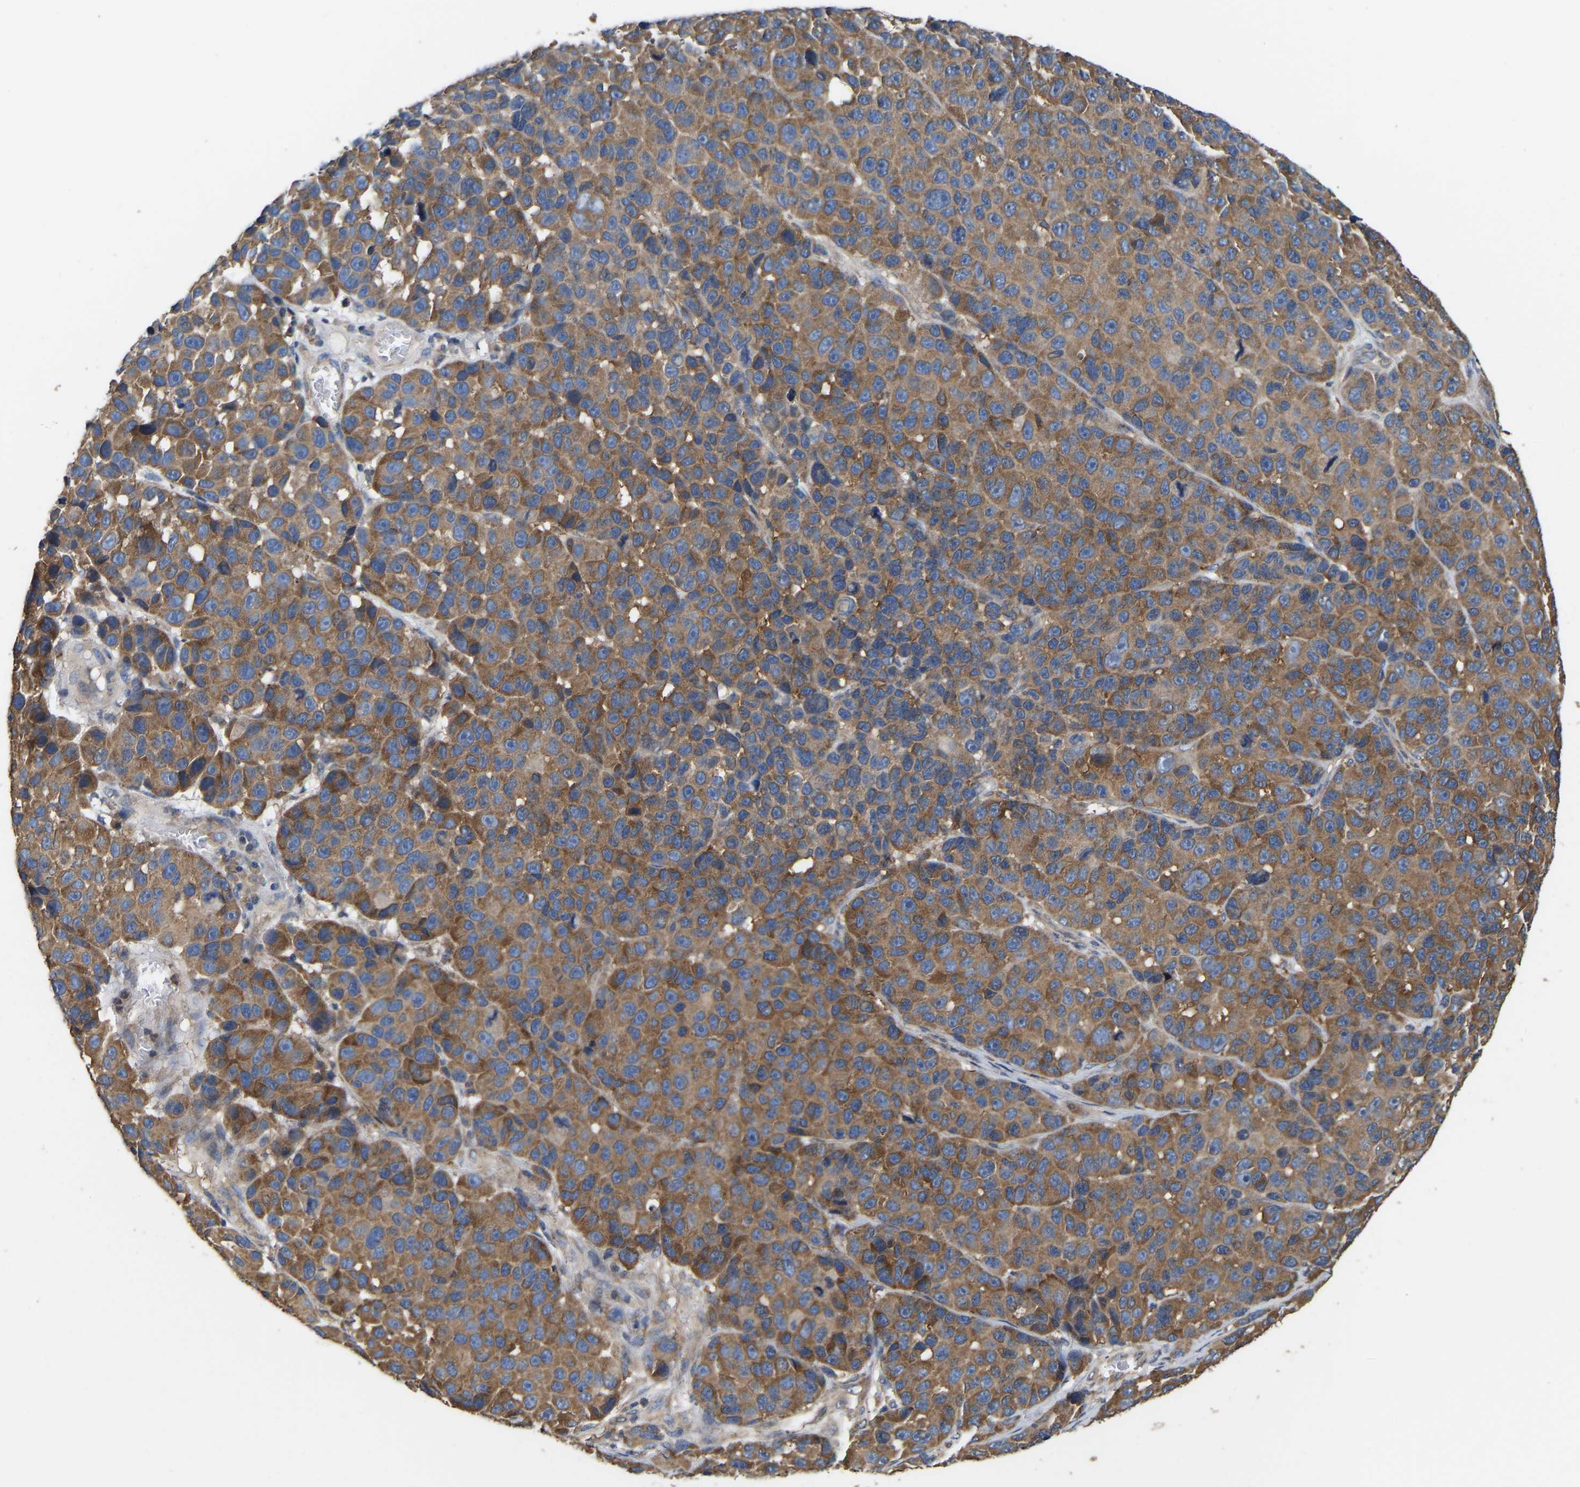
{"staining": {"intensity": "moderate", "quantity": ">75%", "location": "cytoplasmic/membranous"}, "tissue": "melanoma", "cell_type": "Tumor cells", "image_type": "cancer", "snomed": [{"axis": "morphology", "description": "Malignant melanoma, NOS"}, {"axis": "topography", "description": "Skin"}], "caption": "Moderate cytoplasmic/membranous staining for a protein is identified in approximately >75% of tumor cells of melanoma using immunohistochemistry.", "gene": "AIMP2", "patient": {"sex": "male", "age": 53}}